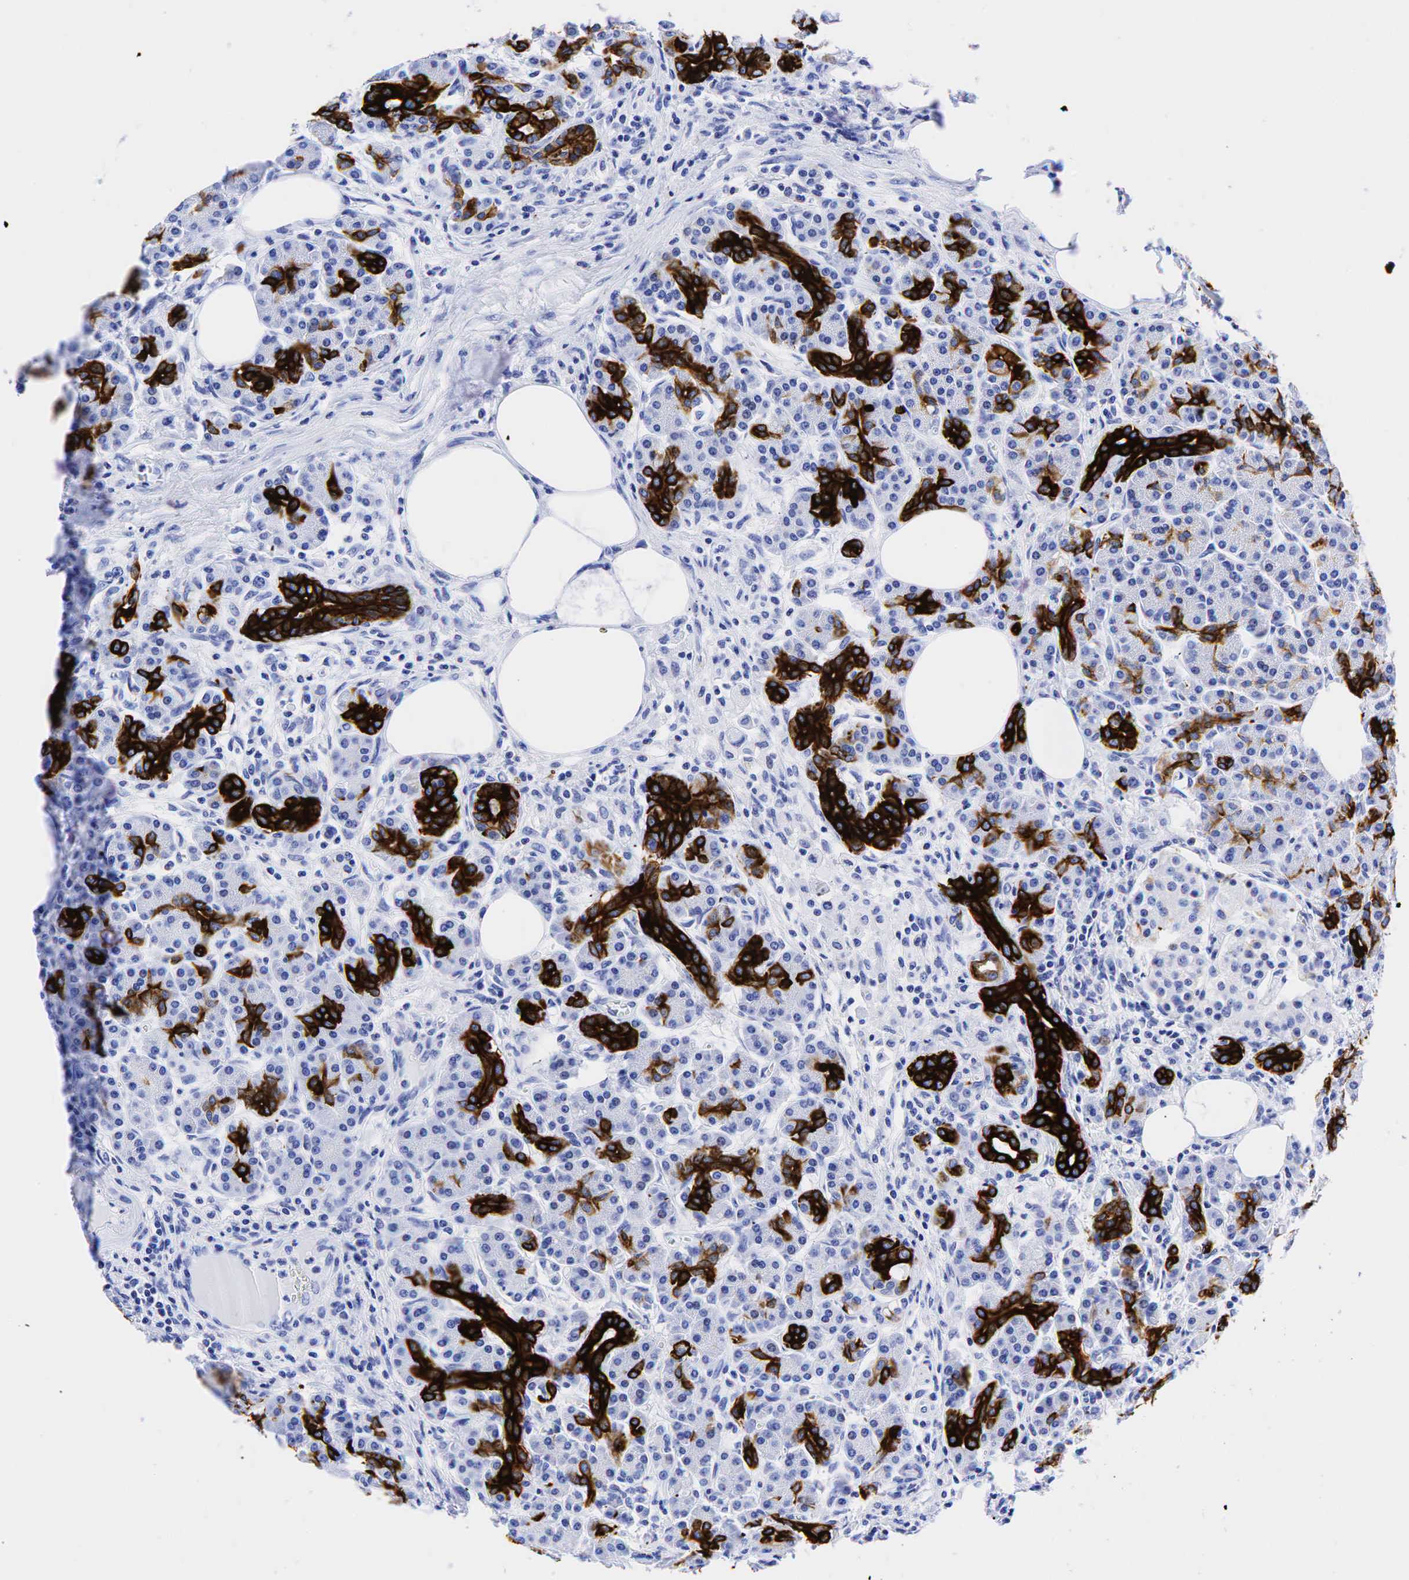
{"staining": {"intensity": "strong", "quantity": "25%-75%", "location": "cytoplasmic/membranous"}, "tissue": "pancreas", "cell_type": "Exocrine glandular cells", "image_type": "normal", "snomed": [{"axis": "morphology", "description": "Normal tissue, NOS"}, {"axis": "topography", "description": "Pancreas"}], "caption": "An image of human pancreas stained for a protein exhibits strong cytoplasmic/membranous brown staining in exocrine glandular cells.", "gene": "KRT19", "patient": {"sex": "female", "age": 73}}